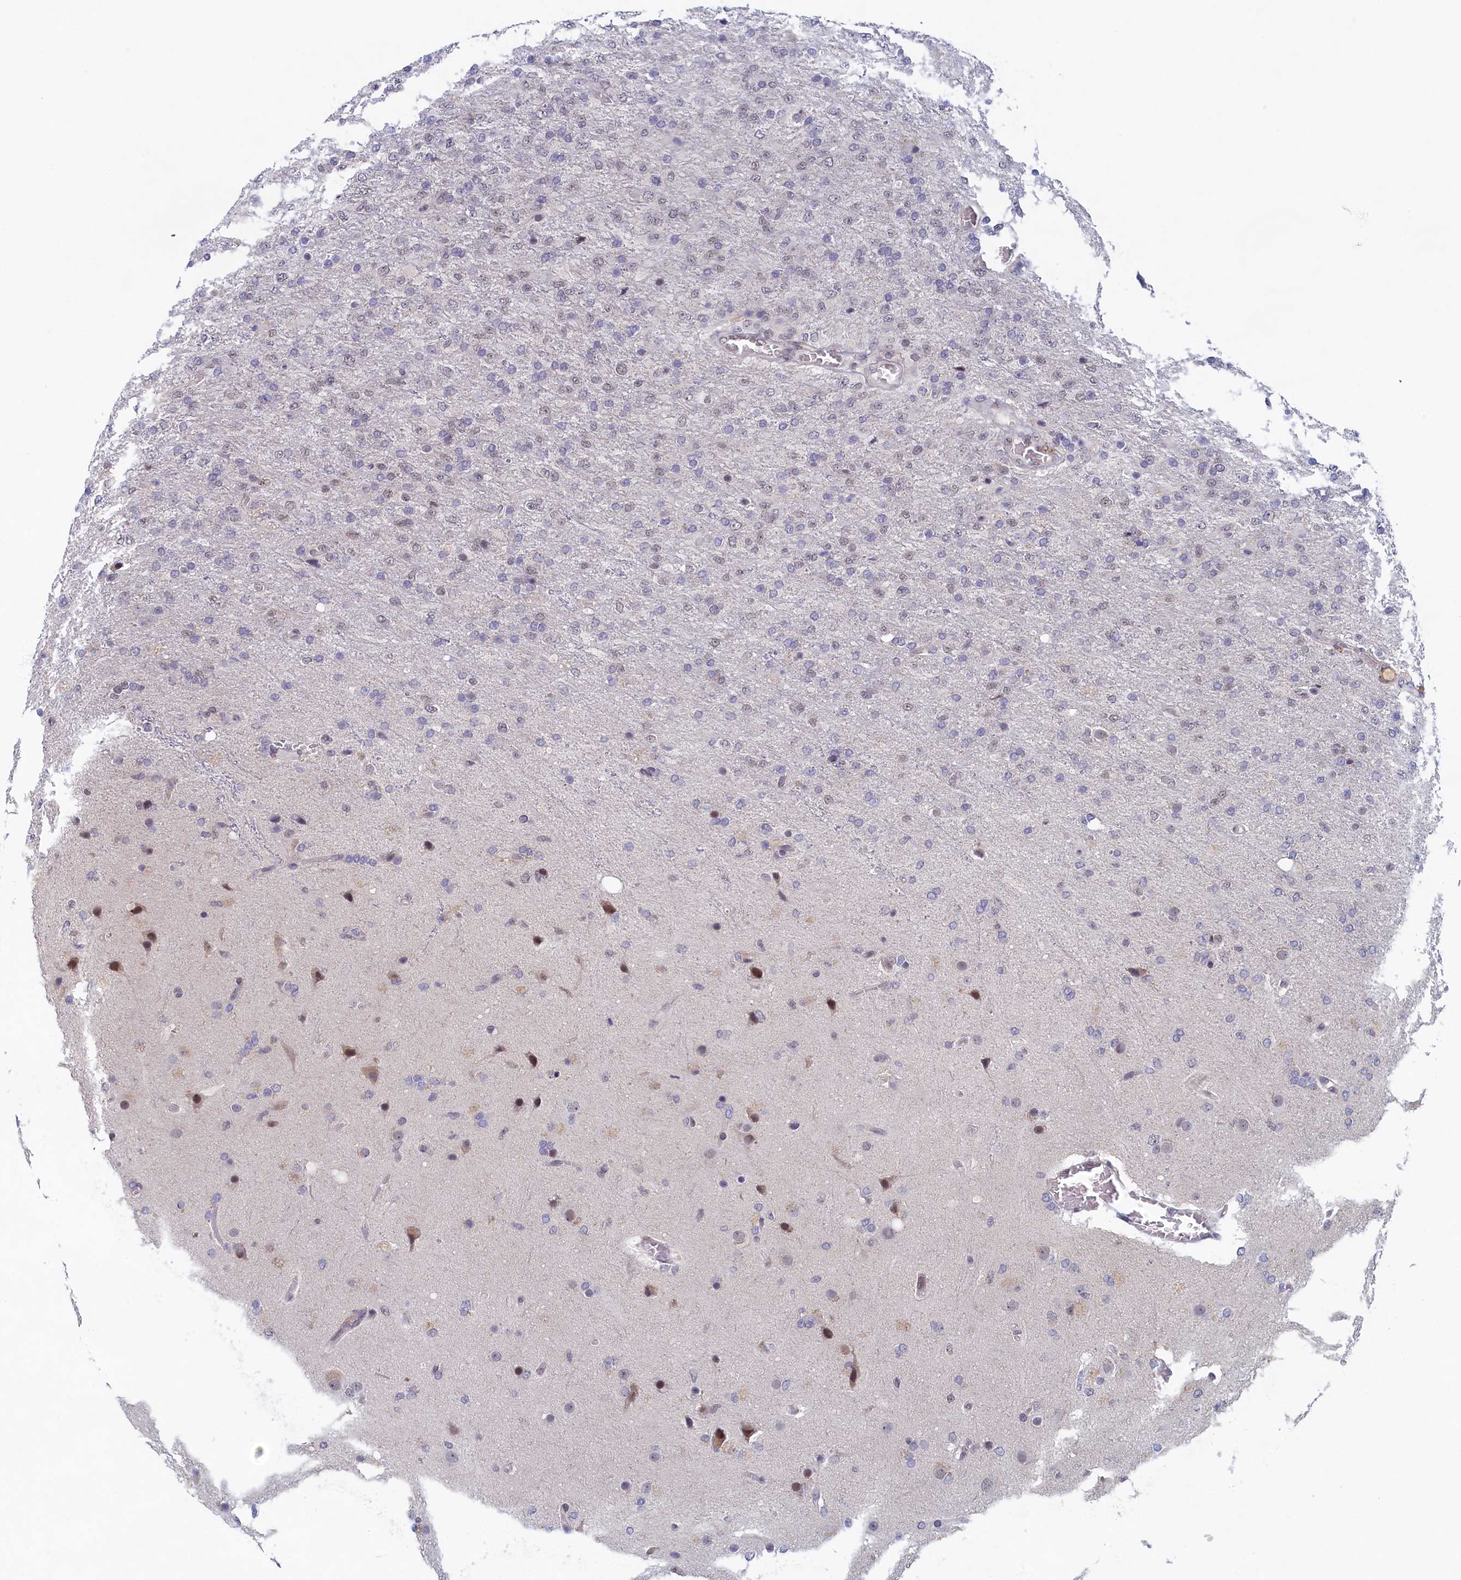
{"staining": {"intensity": "weak", "quantity": "<25%", "location": "nuclear"}, "tissue": "glioma", "cell_type": "Tumor cells", "image_type": "cancer", "snomed": [{"axis": "morphology", "description": "Glioma, malignant, High grade"}, {"axis": "topography", "description": "Brain"}], "caption": "This histopathology image is of malignant high-grade glioma stained with immunohistochemistry to label a protein in brown with the nuclei are counter-stained blue. There is no positivity in tumor cells.", "gene": "DNAJC17", "patient": {"sex": "female", "age": 74}}